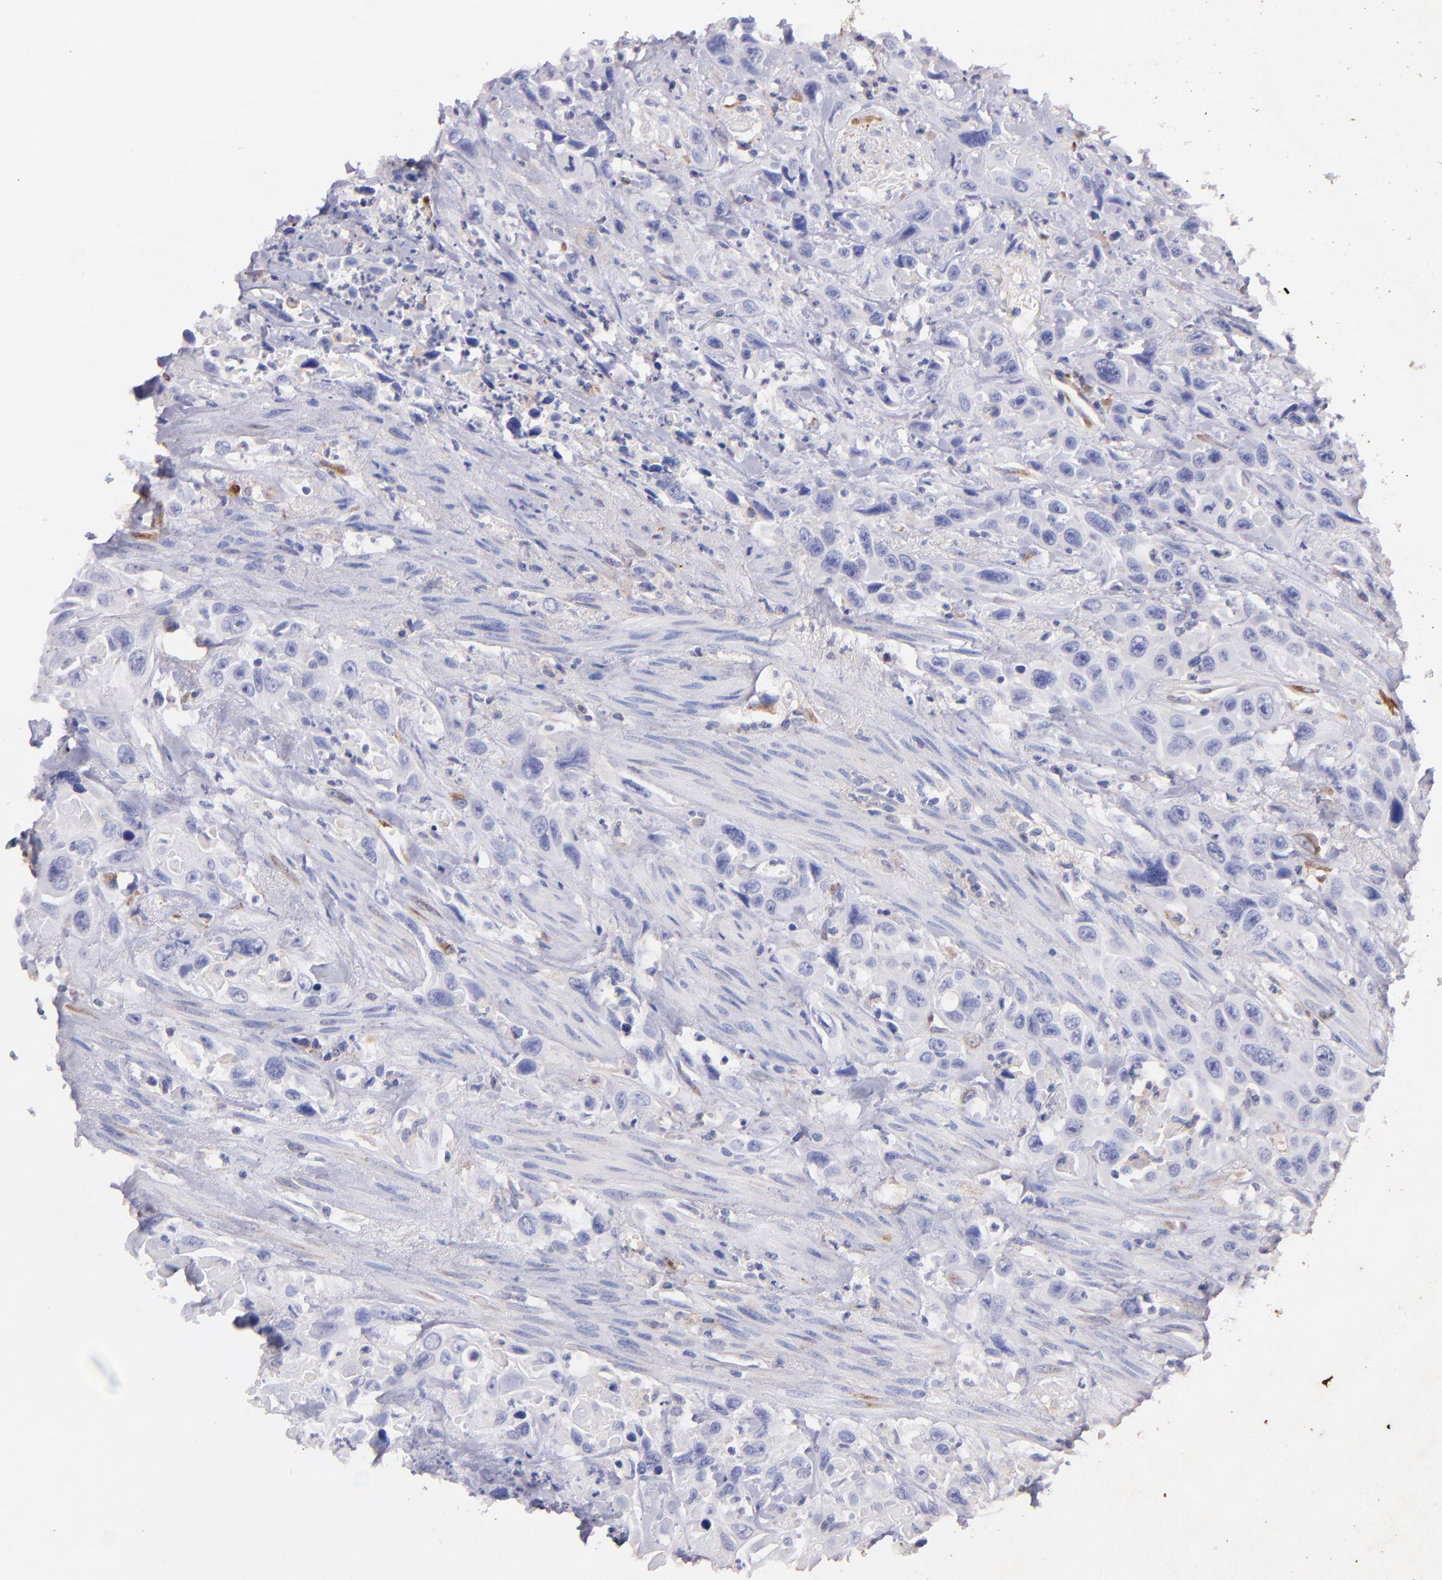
{"staining": {"intensity": "moderate", "quantity": "<25%", "location": "cytoplasmic/membranous"}, "tissue": "urothelial cancer", "cell_type": "Tumor cells", "image_type": "cancer", "snomed": [{"axis": "morphology", "description": "Urothelial carcinoma, High grade"}, {"axis": "topography", "description": "Urinary bladder"}], "caption": "High-grade urothelial carcinoma tissue displays moderate cytoplasmic/membranous staining in about <25% of tumor cells, visualized by immunohistochemistry.", "gene": "RET", "patient": {"sex": "female", "age": 84}}